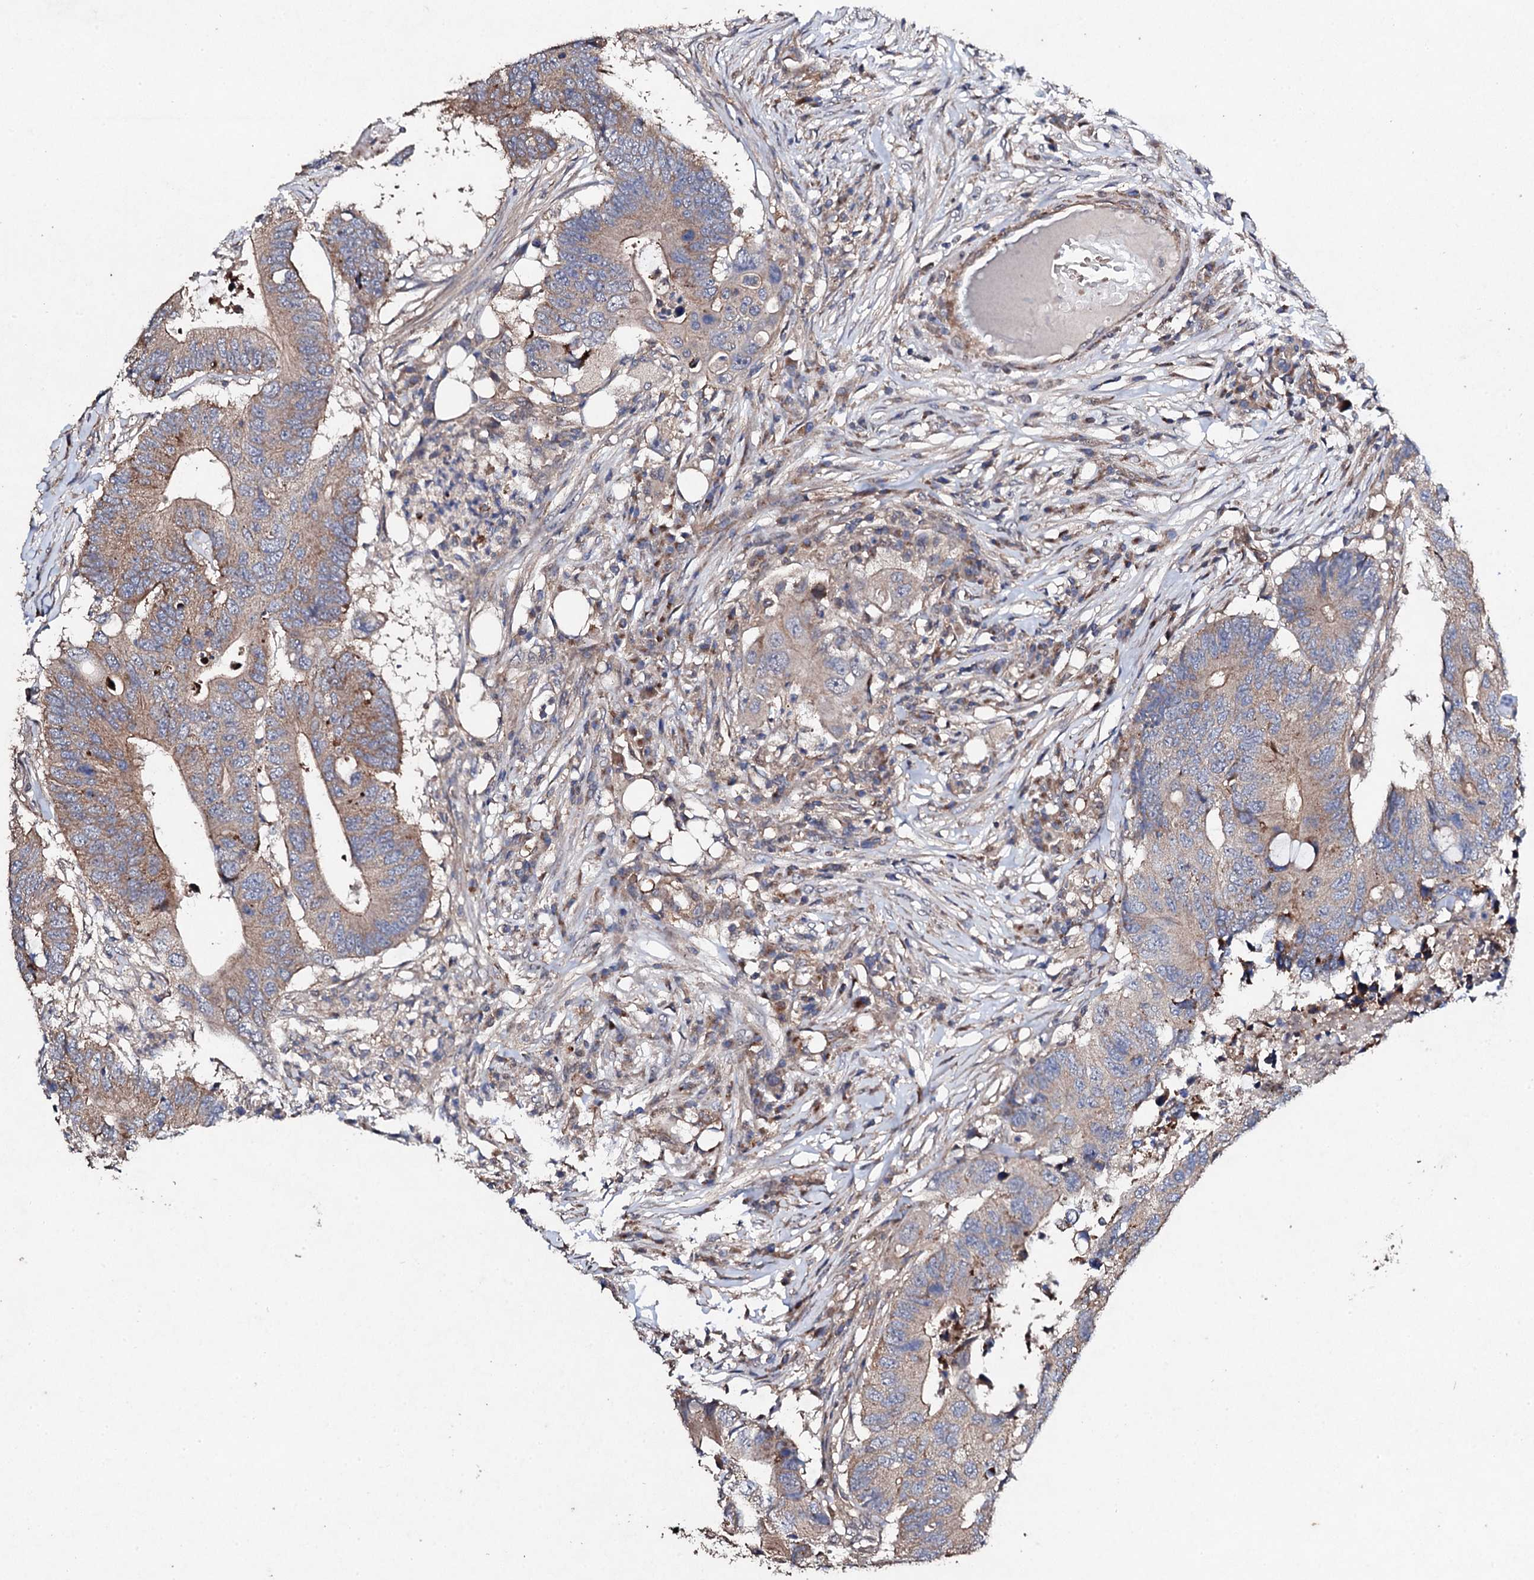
{"staining": {"intensity": "moderate", "quantity": ">75%", "location": "cytoplasmic/membranous"}, "tissue": "colorectal cancer", "cell_type": "Tumor cells", "image_type": "cancer", "snomed": [{"axis": "morphology", "description": "Adenocarcinoma, NOS"}, {"axis": "topography", "description": "Colon"}], "caption": "Tumor cells demonstrate medium levels of moderate cytoplasmic/membranous positivity in about >75% of cells in colorectal cancer (adenocarcinoma).", "gene": "MOCOS", "patient": {"sex": "male", "age": 71}}